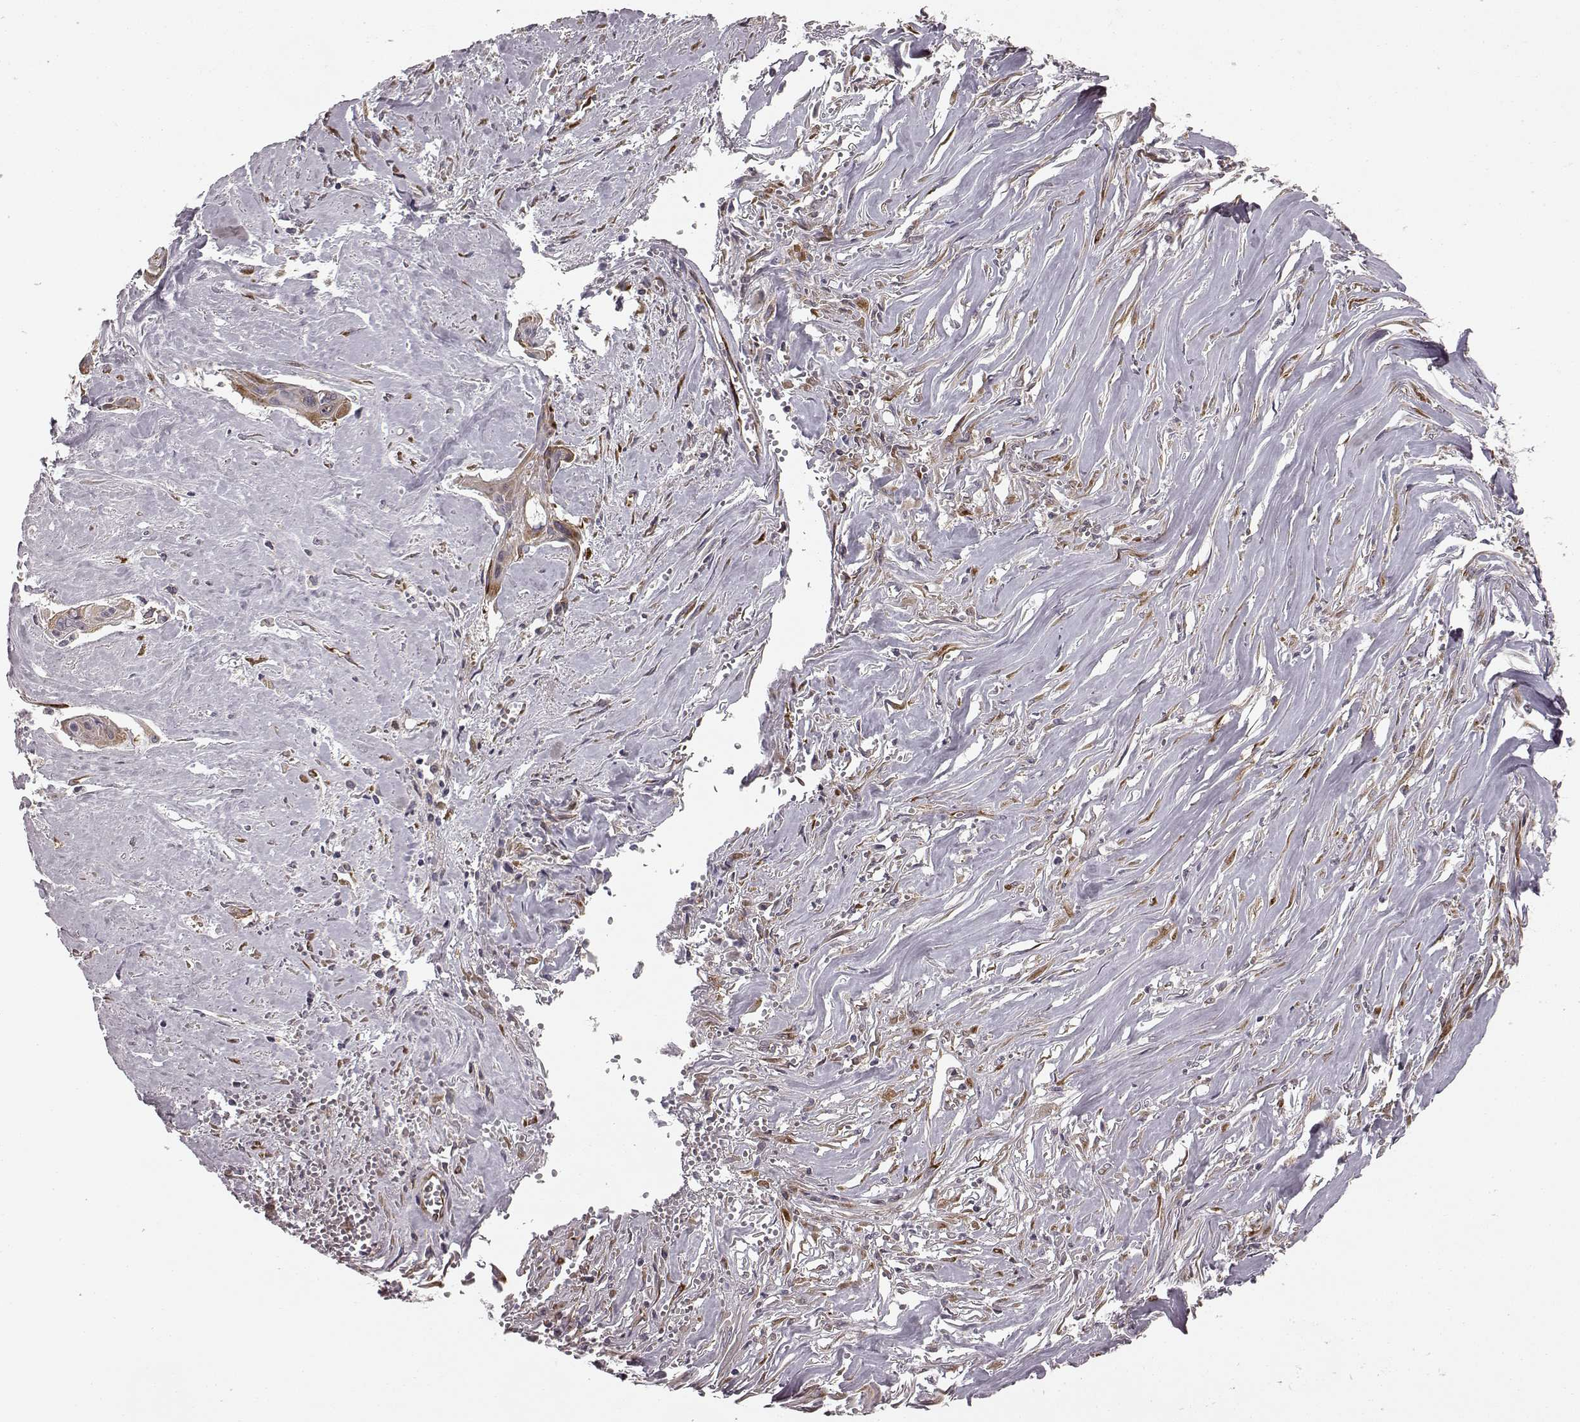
{"staining": {"intensity": "weak", "quantity": "25%-75%", "location": "cytoplasmic/membranous"}, "tissue": "cervical cancer", "cell_type": "Tumor cells", "image_type": "cancer", "snomed": [{"axis": "morphology", "description": "Squamous cell carcinoma, NOS"}, {"axis": "topography", "description": "Cervix"}], "caption": "The micrograph demonstrates staining of cervical cancer, revealing weak cytoplasmic/membranous protein expression (brown color) within tumor cells. The staining was performed using DAB to visualize the protein expression in brown, while the nuclei were stained in blue with hematoxylin (Magnification: 20x).", "gene": "TMEM14A", "patient": {"sex": "female", "age": 49}}